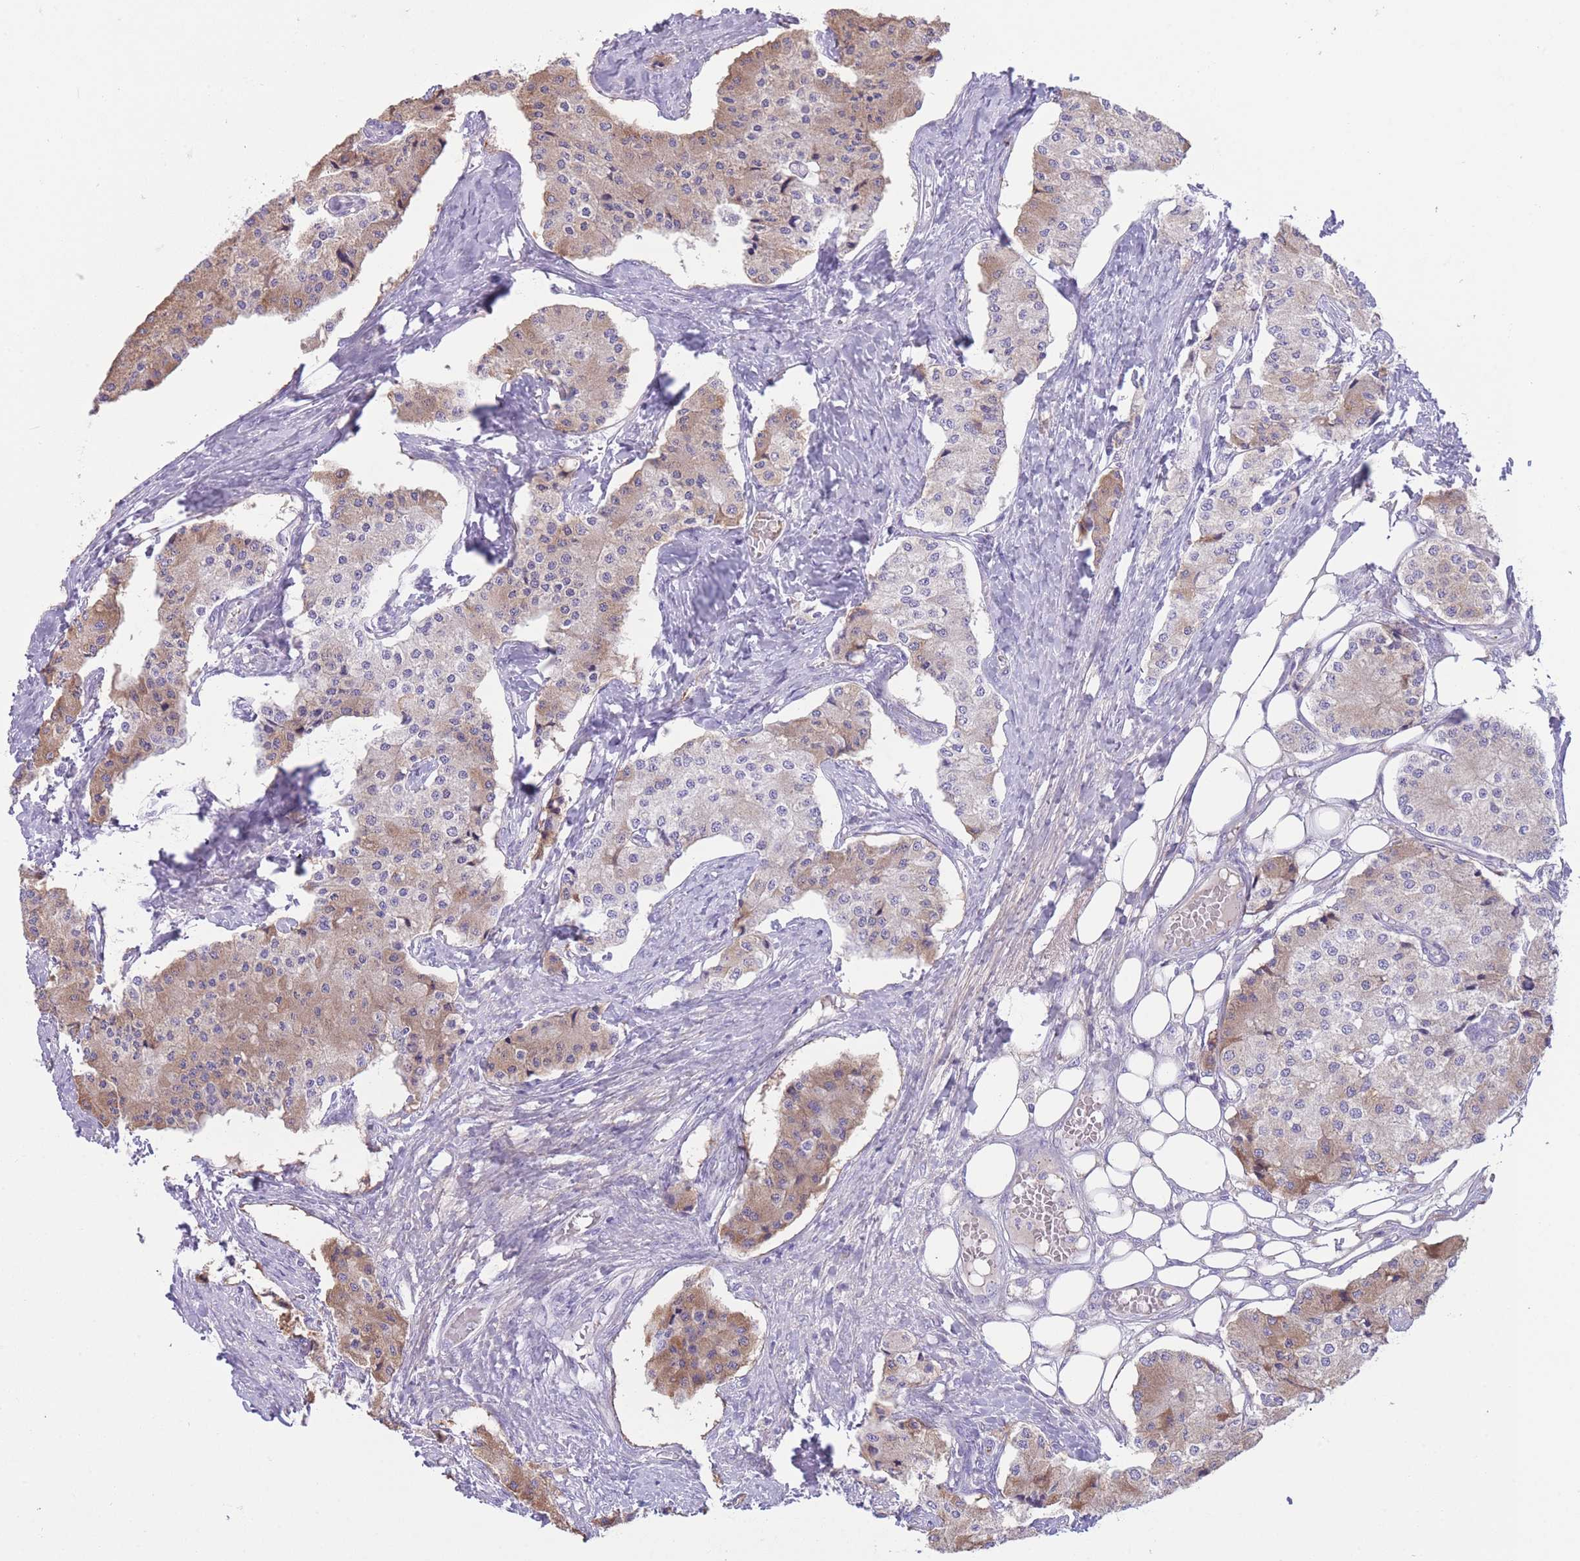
{"staining": {"intensity": "moderate", "quantity": "<25%", "location": "cytoplasmic/membranous"}, "tissue": "carcinoid", "cell_type": "Tumor cells", "image_type": "cancer", "snomed": [{"axis": "morphology", "description": "Carcinoid, malignant, NOS"}, {"axis": "topography", "description": "Colon"}], "caption": "An immunohistochemistry micrograph of neoplastic tissue is shown. Protein staining in brown labels moderate cytoplasmic/membranous positivity in carcinoid (malignant) within tumor cells. (Stains: DAB (3,3'-diaminobenzidine) in brown, nuclei in blue, Microscopy: brightfield microscopy at high magnification).", "gene": "LDB3", "patient": {"sex": "female", "age": 52}}